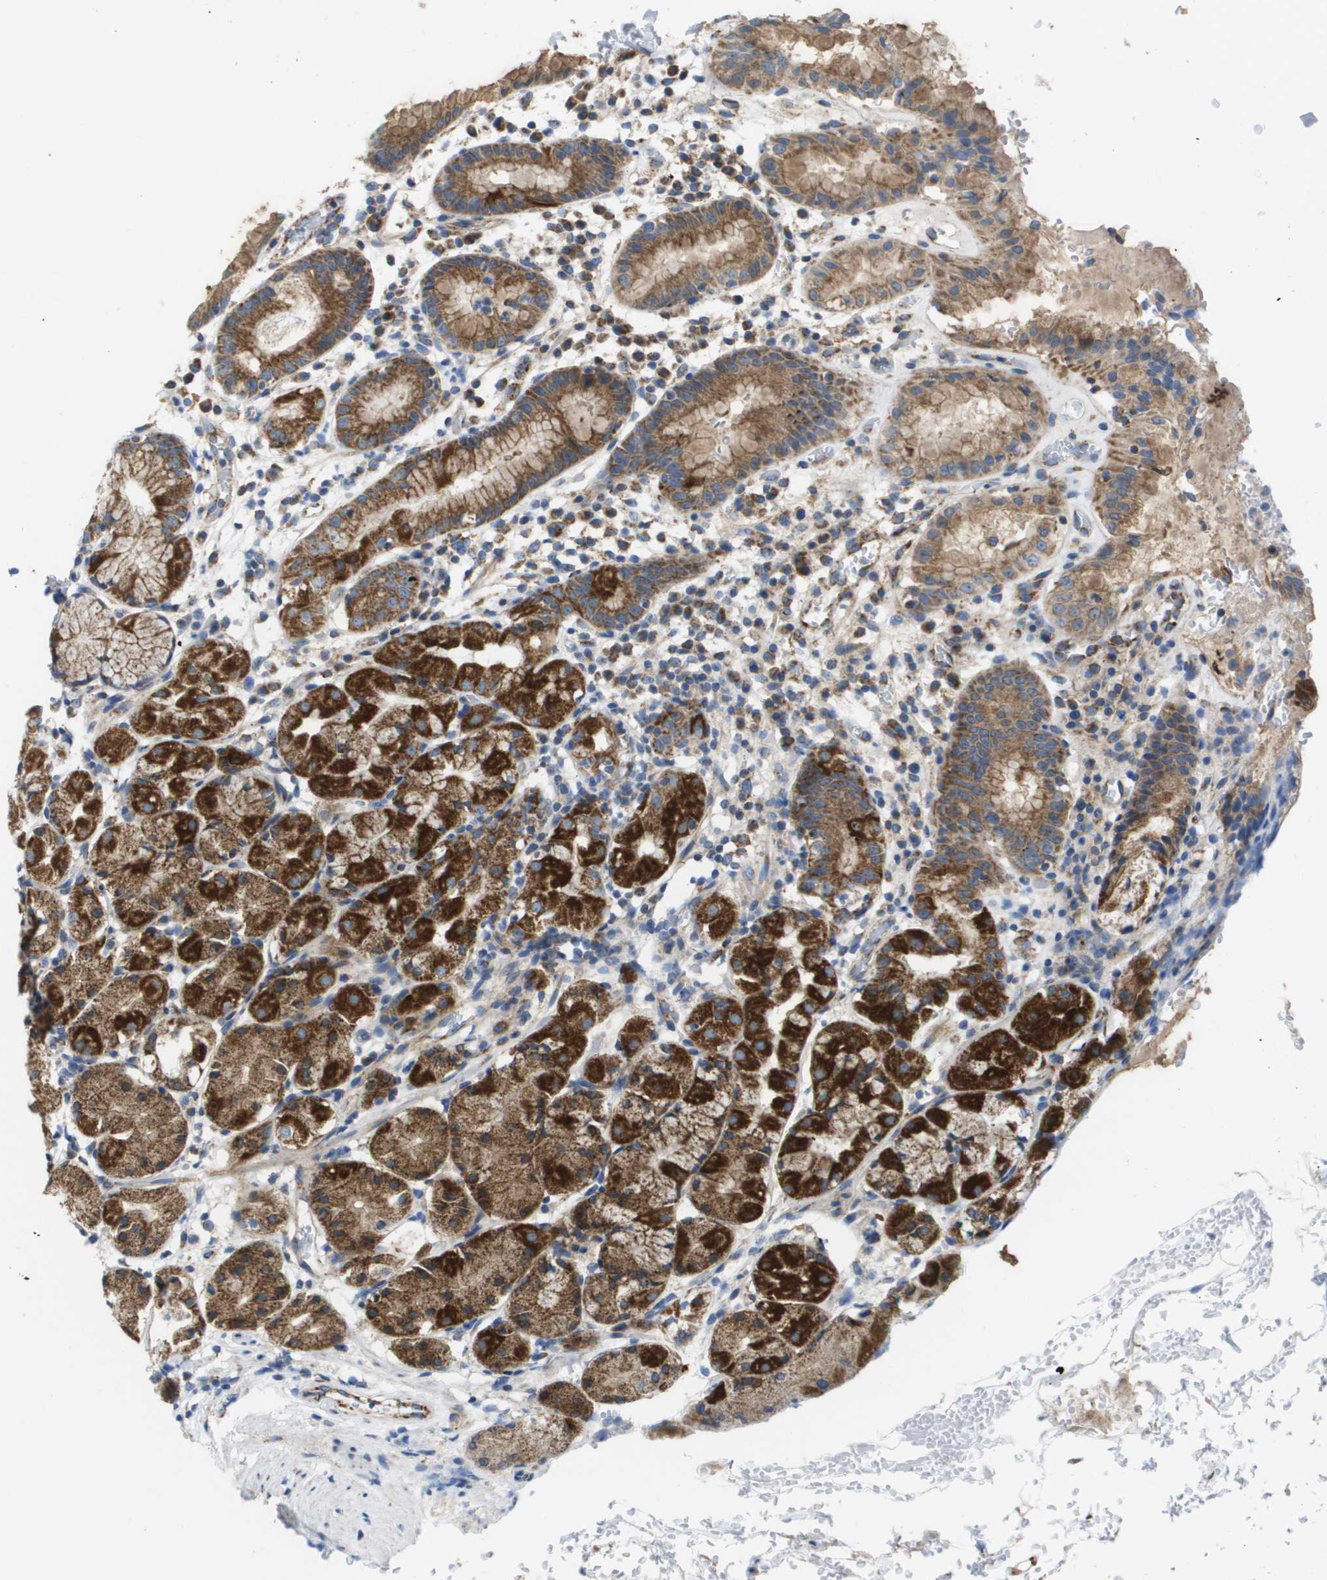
{"staining": {"intensity": "strong", "quantity": ">75%", "location": "cytoplasmic/membranous"}, "tissue": "stomach", "cell_type": "Glandular cells", "image_type": "normal", "snomed": [{"axis": "morphology", "description": "Normal tissue, NOS"}, {"axis": "topography", "description": "Stomach"}, {"axis": "topography", "description": "Stomach, lower"}], "caption": "Immunohistochemistry (IHC) (DAB (3,3'-diaminobenzidine)) staining of benign stomach exhibits strong cytoplasmic/membranous protein expression in approximately >75% of glandular cells.", "gene": "FIS1", "patient": {"sex": "female", "age": 75}}